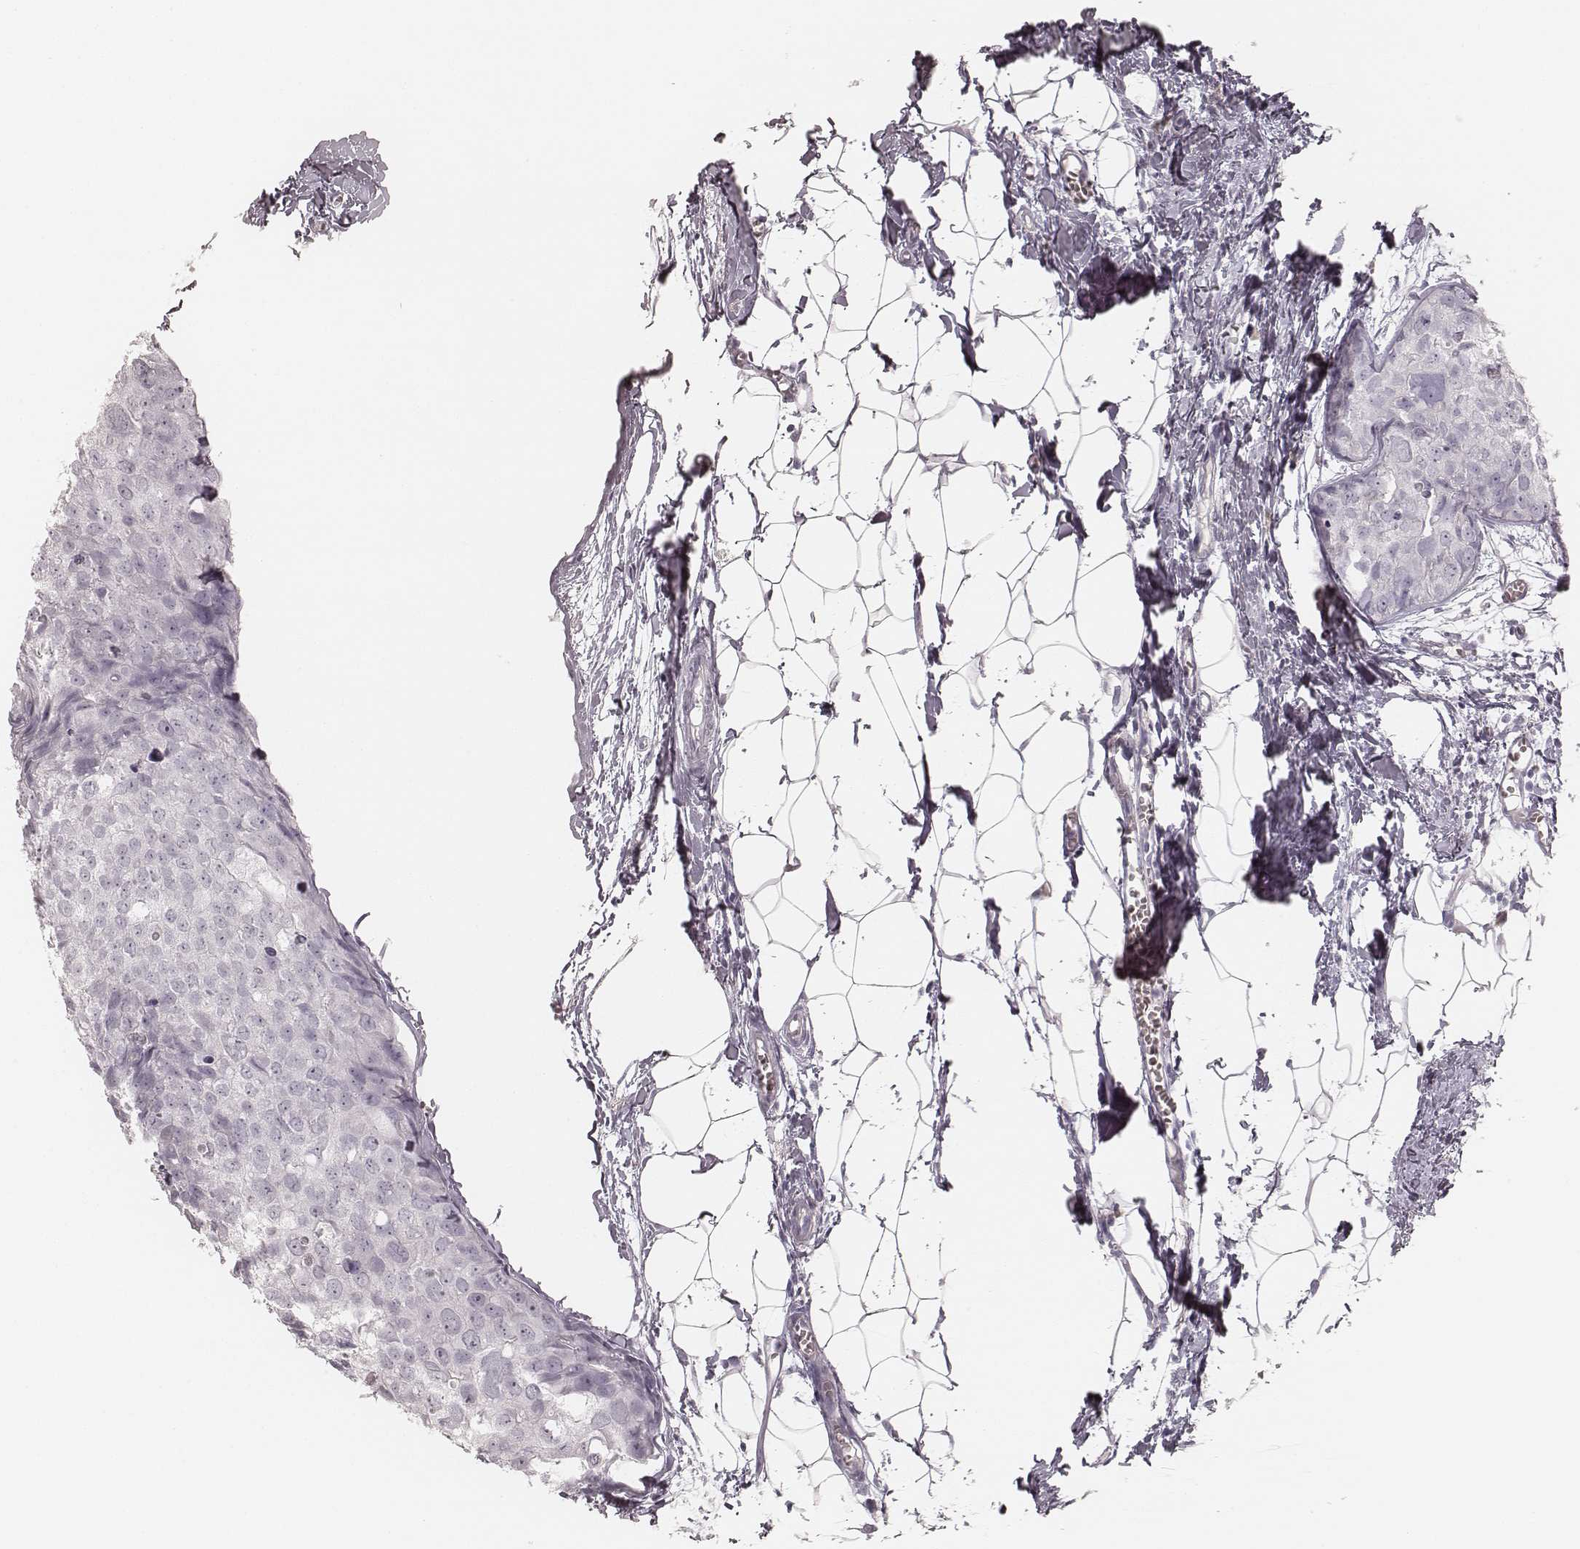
{"staining": {"intensity": "negative", "quantity": "none", "location": "none"}, "tissue": "breast cancer", "cell_type": "Tumor cells", "image_type": "cancer", "snomed": [{"axis": "morphology", "description": "Duct carcinoma"}, {"axis": "topography", "description": "Breast"}], "caption": "There is no significant staining in tumor cells of breast cancer.", "gene": "KRT82", "patient": {"sex": "female", "age": 38}}